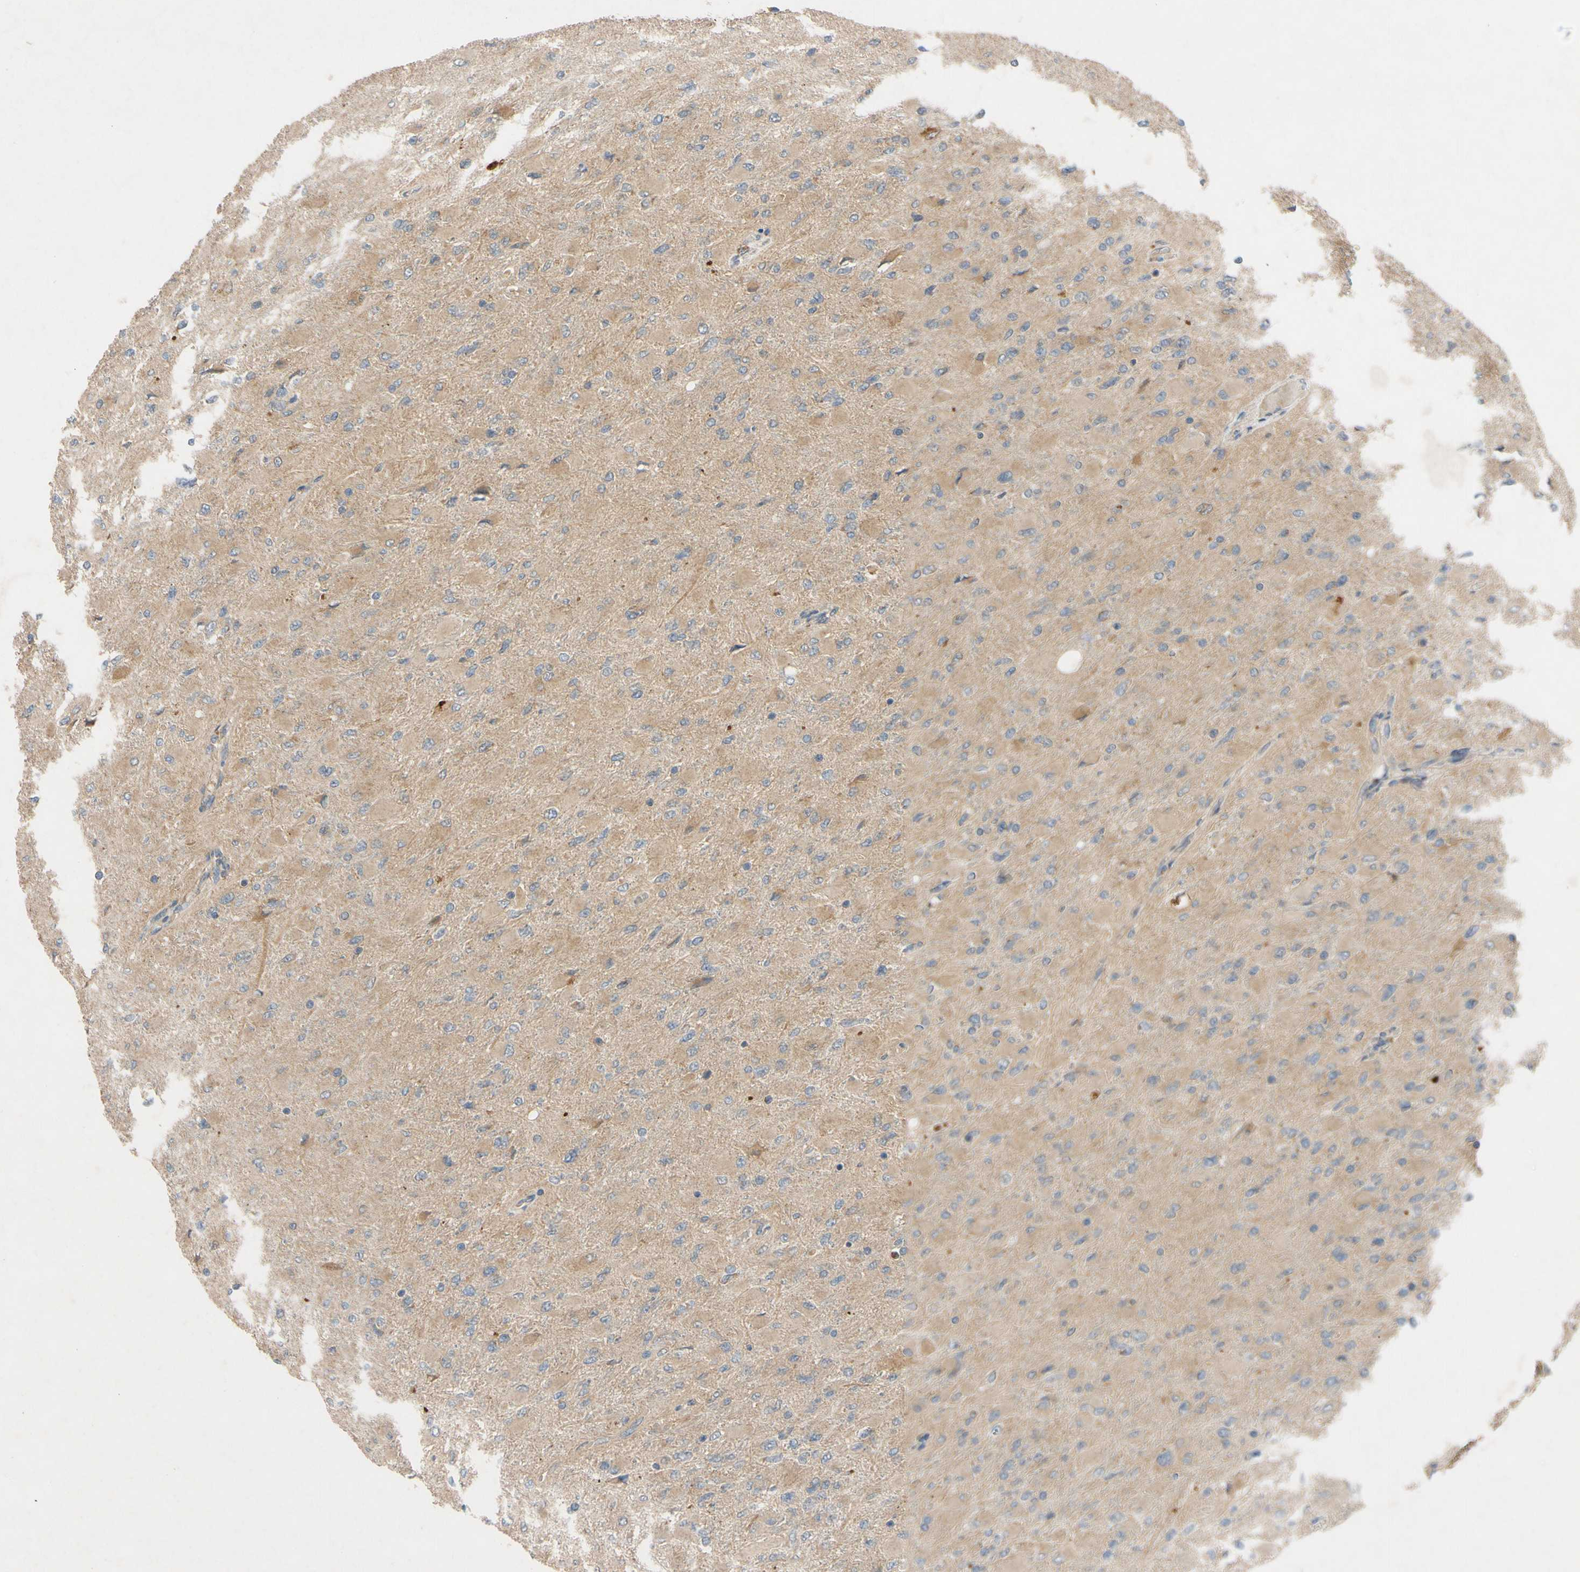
{"staining": {"intensity": "moderate", "quantity": ">75%", "location": "cytoplasmic/membranous"}, "tissue": "glioma", "cell_type": "Tumor cells", "image_type": "cancer", "snomed": [{"axis": "morphology", "description": "Glioma, malignant, High grade"}, {"axis": "topography", "description": "Cerebral cortex"}], "caption": "The histopathology image demonstrates staining of glioma, revealing moderate cytoplasmic/membranous protein positivity (brown color) within tumor cells.", "gene": "MBTPS2", "patient": {"sex": "female", "age": 36}}